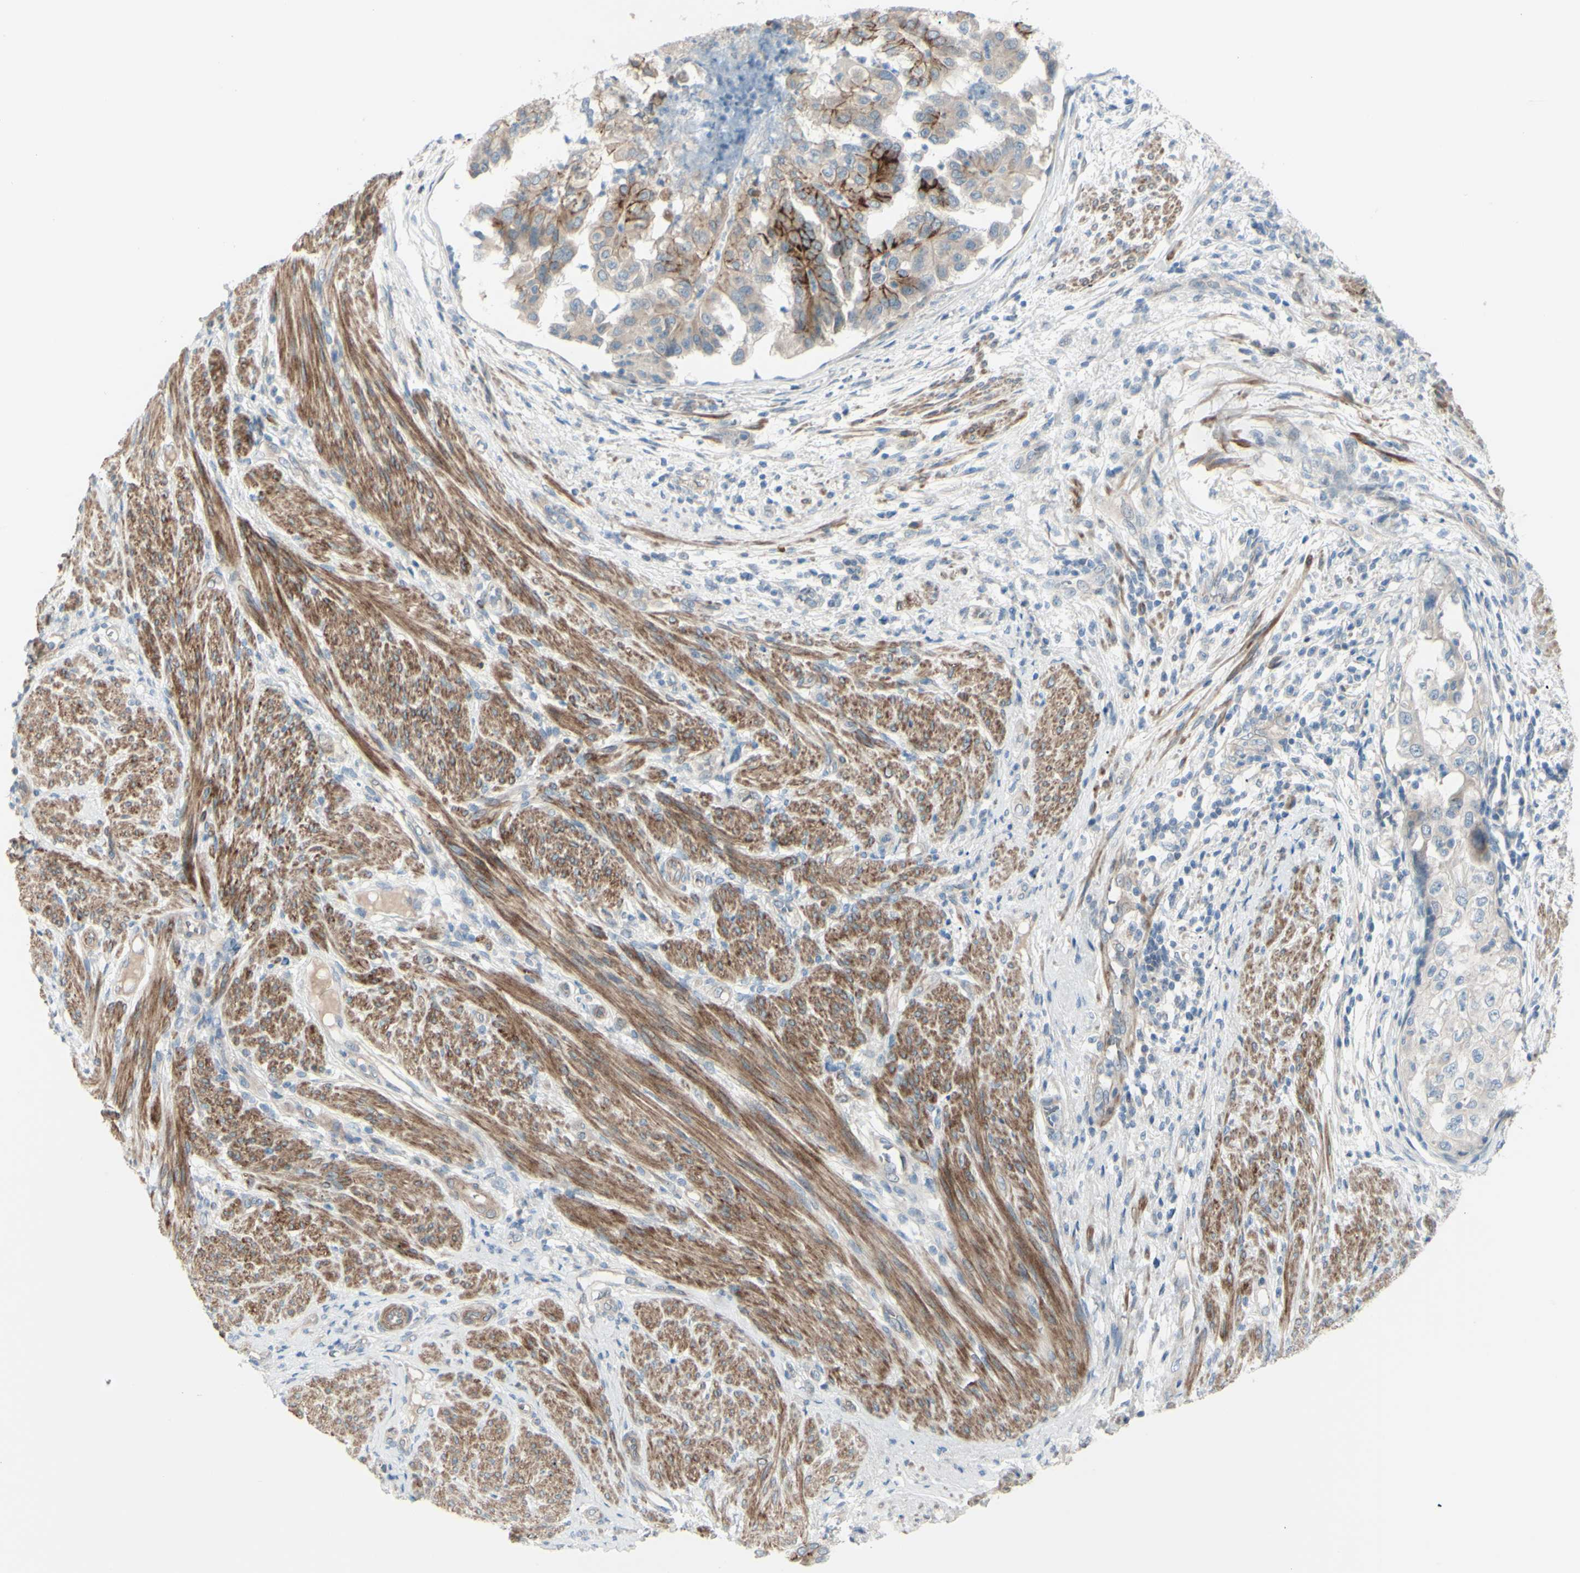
{"staining": {"intensity": "strong", "quantity": "25%-75%", "location": "cytoplasmic/membranous"}, "tissue": "endometrial cancer", "cell_type": "Tumor cells", "image_type": "cancer", "snomed": [{"axis": "morphology", "description": "Adenocarcinoma, NOS"}, {"axis": "topography", "description": "Endometrium"}], "caption": "The image demonstrates a brown stain indicating the presence of a protein in the cytoplasmic/membranous of tumor cells in endometrial cancer.", "gene": "LRRK1", "patient": {"sex": "female", "age": 85}}